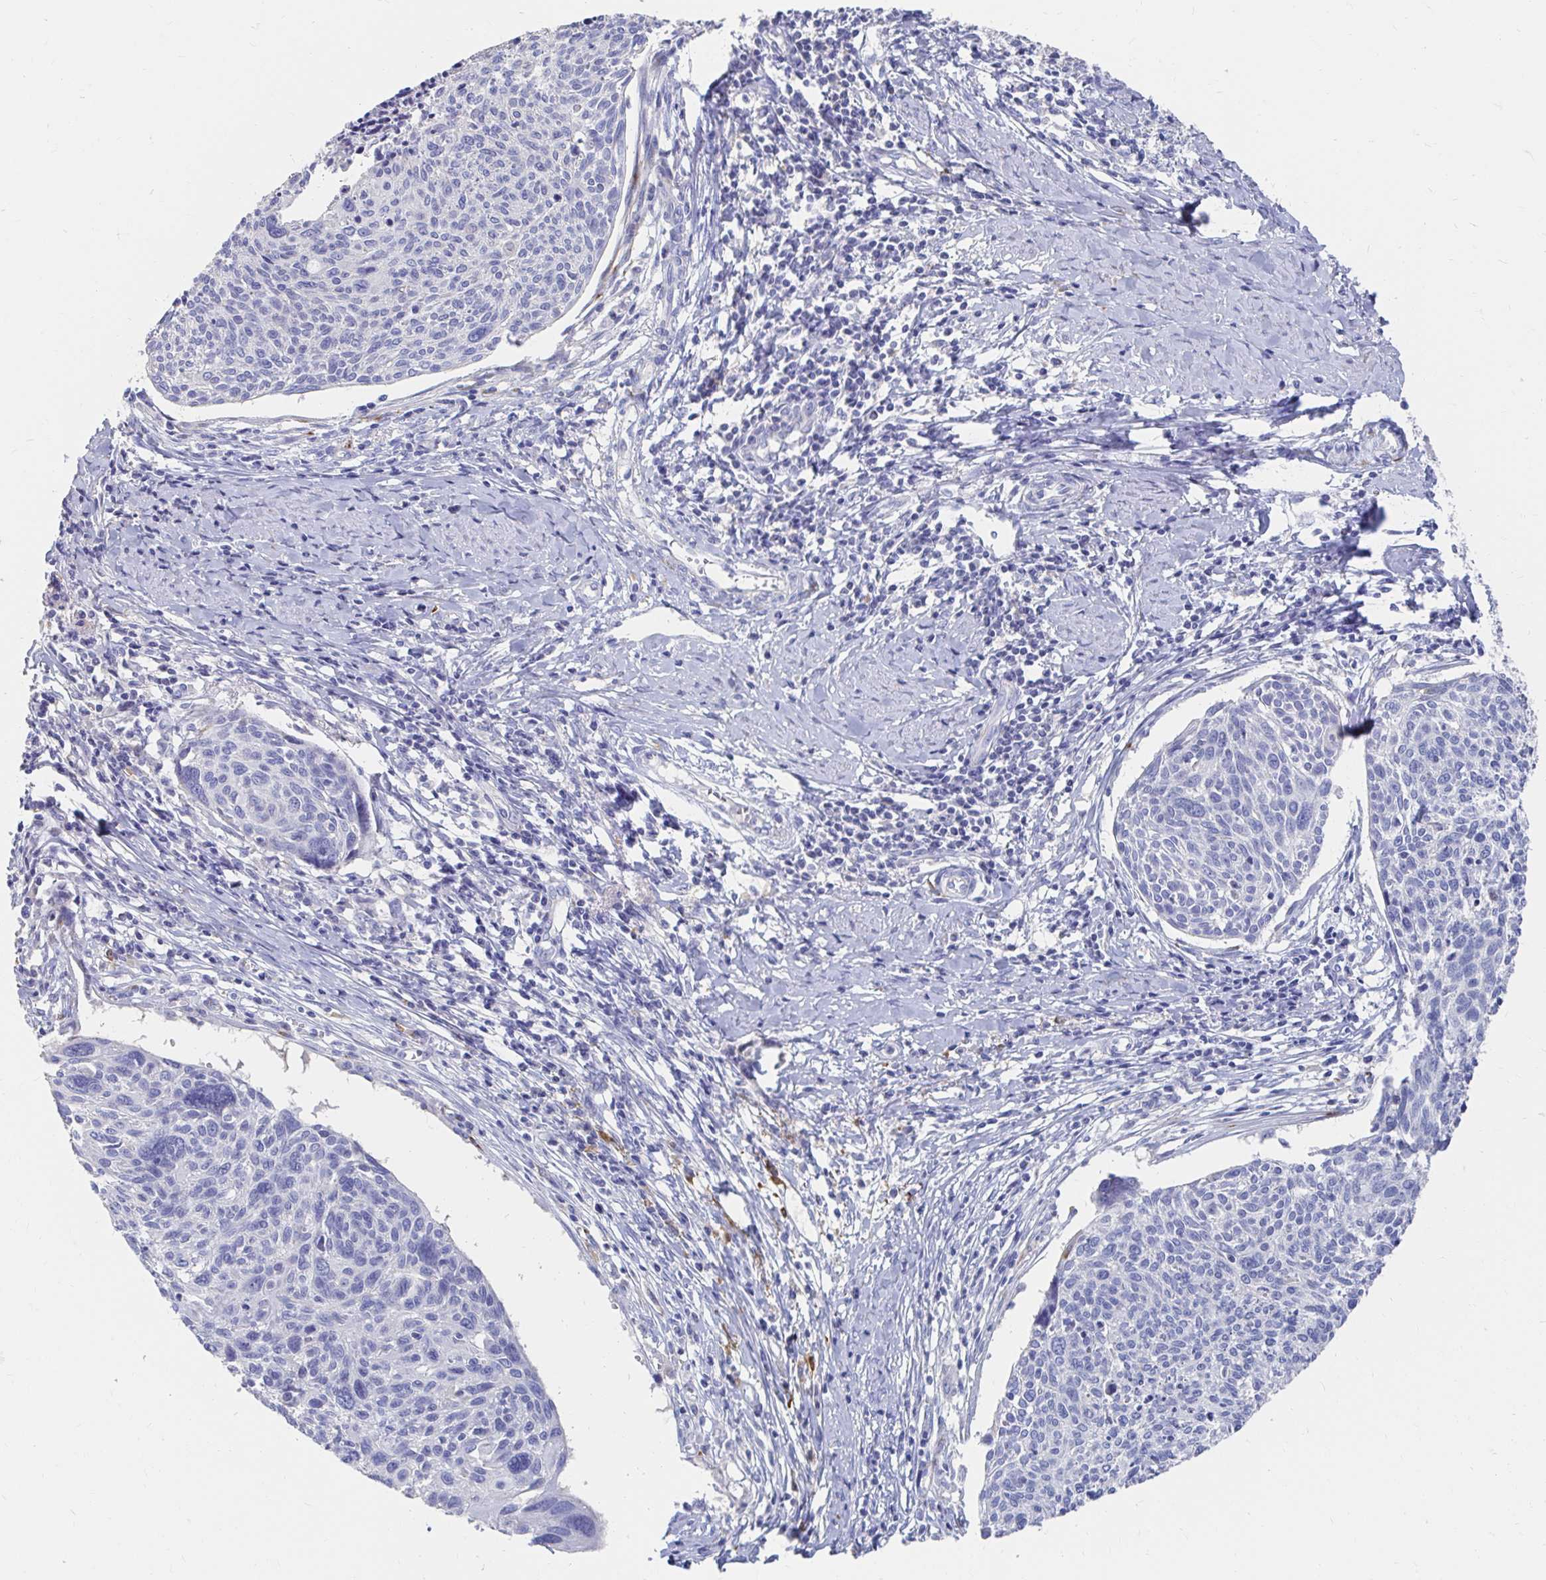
{"staining": {"intensity": "negative", "quantity": "none", "location": "none"}, "tissue": "cervical cancer", "cell_type": "Tumor cells", "image_type": "cancer", "snomed": [{"axis": "morphology", "description": "Squamous cell carcinoma, NOS"}, {"axis": "topography", "description": "Cervix"}], "caption": "A micrograph of human cervical cancer (squamous cell carcinoma) is negative for staining in tumor cells. (DAB (3,3'-diaminobenzidine) immunohistochemistry (IHC), high magnification).", "gene": "LAMC3", "patient": {"sex": "female", "age": 49}}